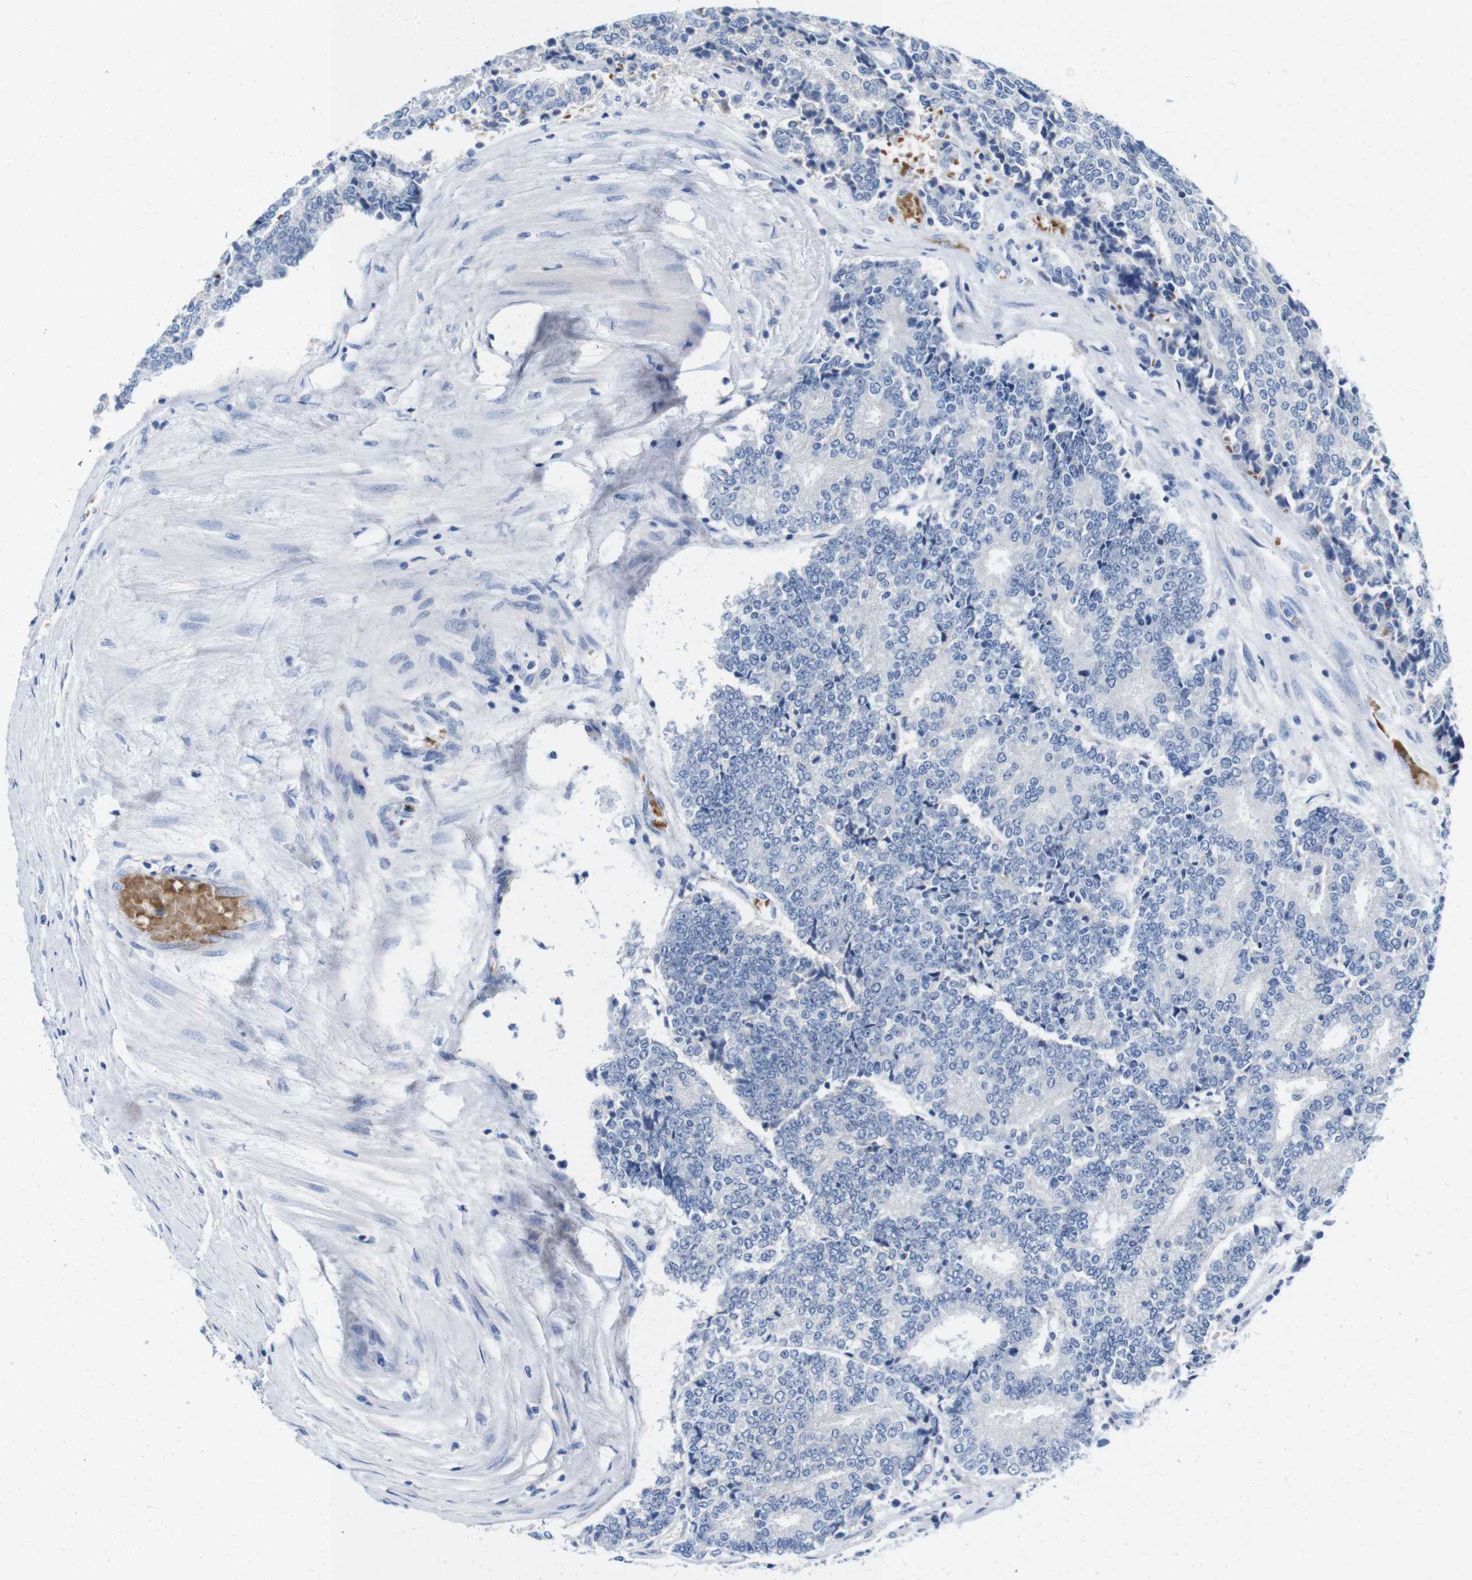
{"staining": {"intensity": "negative", "quantity": "none", "location": "none"}, "tissue": "prostate cancer", "cell_type": "Tumor cells", "image_type": "cancer", "snomed": [{"axis": "morphology", "description": "Normal tissue, NOS"}, {"axis": "morphology", "description": "Adenocarcinoma, High grade"}, {"axis": "topography", "description": "Prostate"}, {"axis": "topography", "description": "Seminal veicle"}], "caption": "Tumor cells are negative for brown protein staining in prostate cancer.", "gene": "IGSF8", "patient": {"sex": "male", "age": 55}}